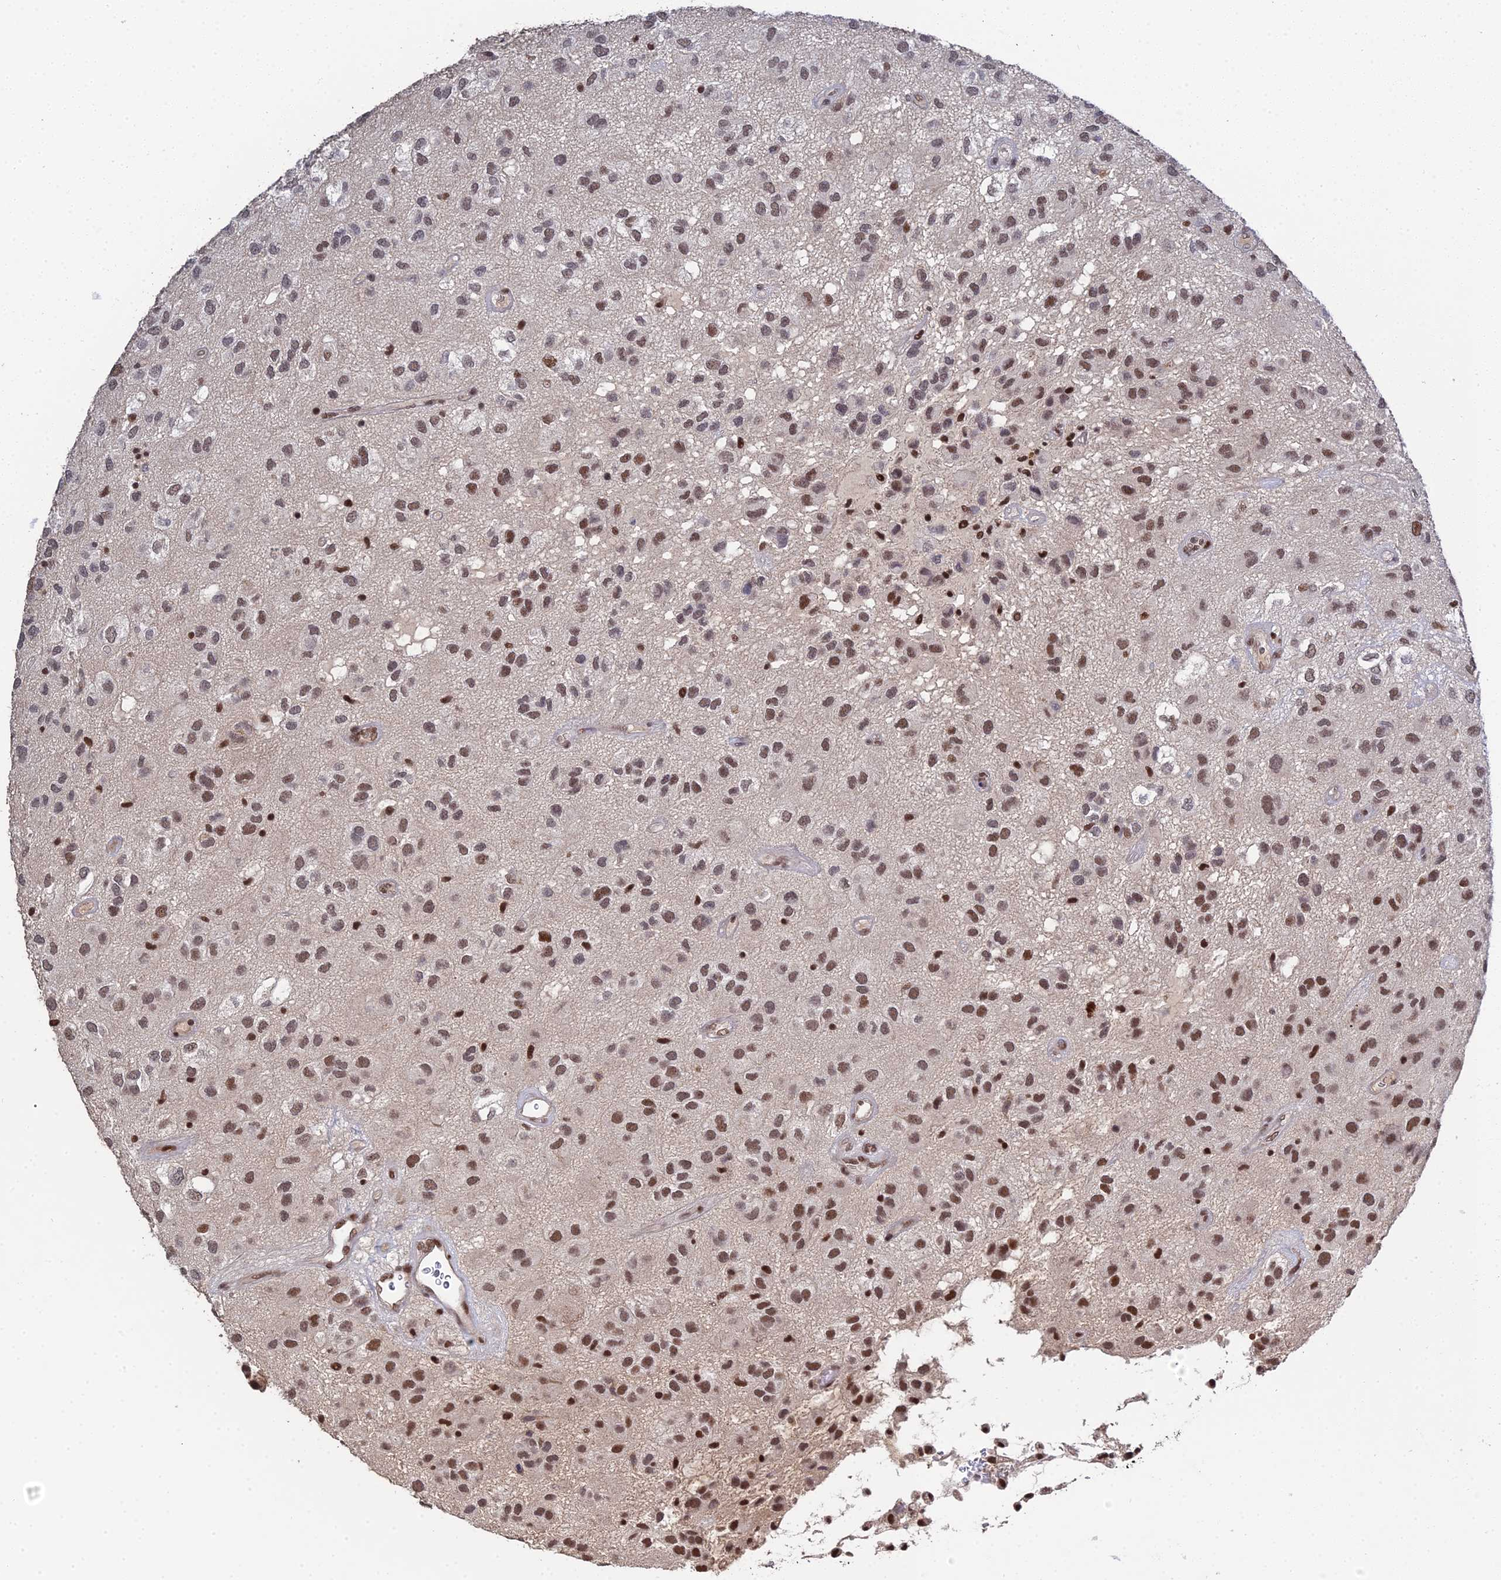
{"staining": {"intensity": "moderate", "quantity": ">75%", "location": "nuclear"}, "tissue": "glioma", "cell_type": "Tumor cells", "image_type": "cancer", "snomed": [{"axis": "morphology", "description": "Glioma, malignant, Low grade"}, {"axis": "topography", "description": "Brain"}], "caption": "Moderate nuclear protein staining is identified in approximately >75% of tumor cells in glioma.", "gene": "ERCC5", "patient": {"sex": "male", "age": 66}}